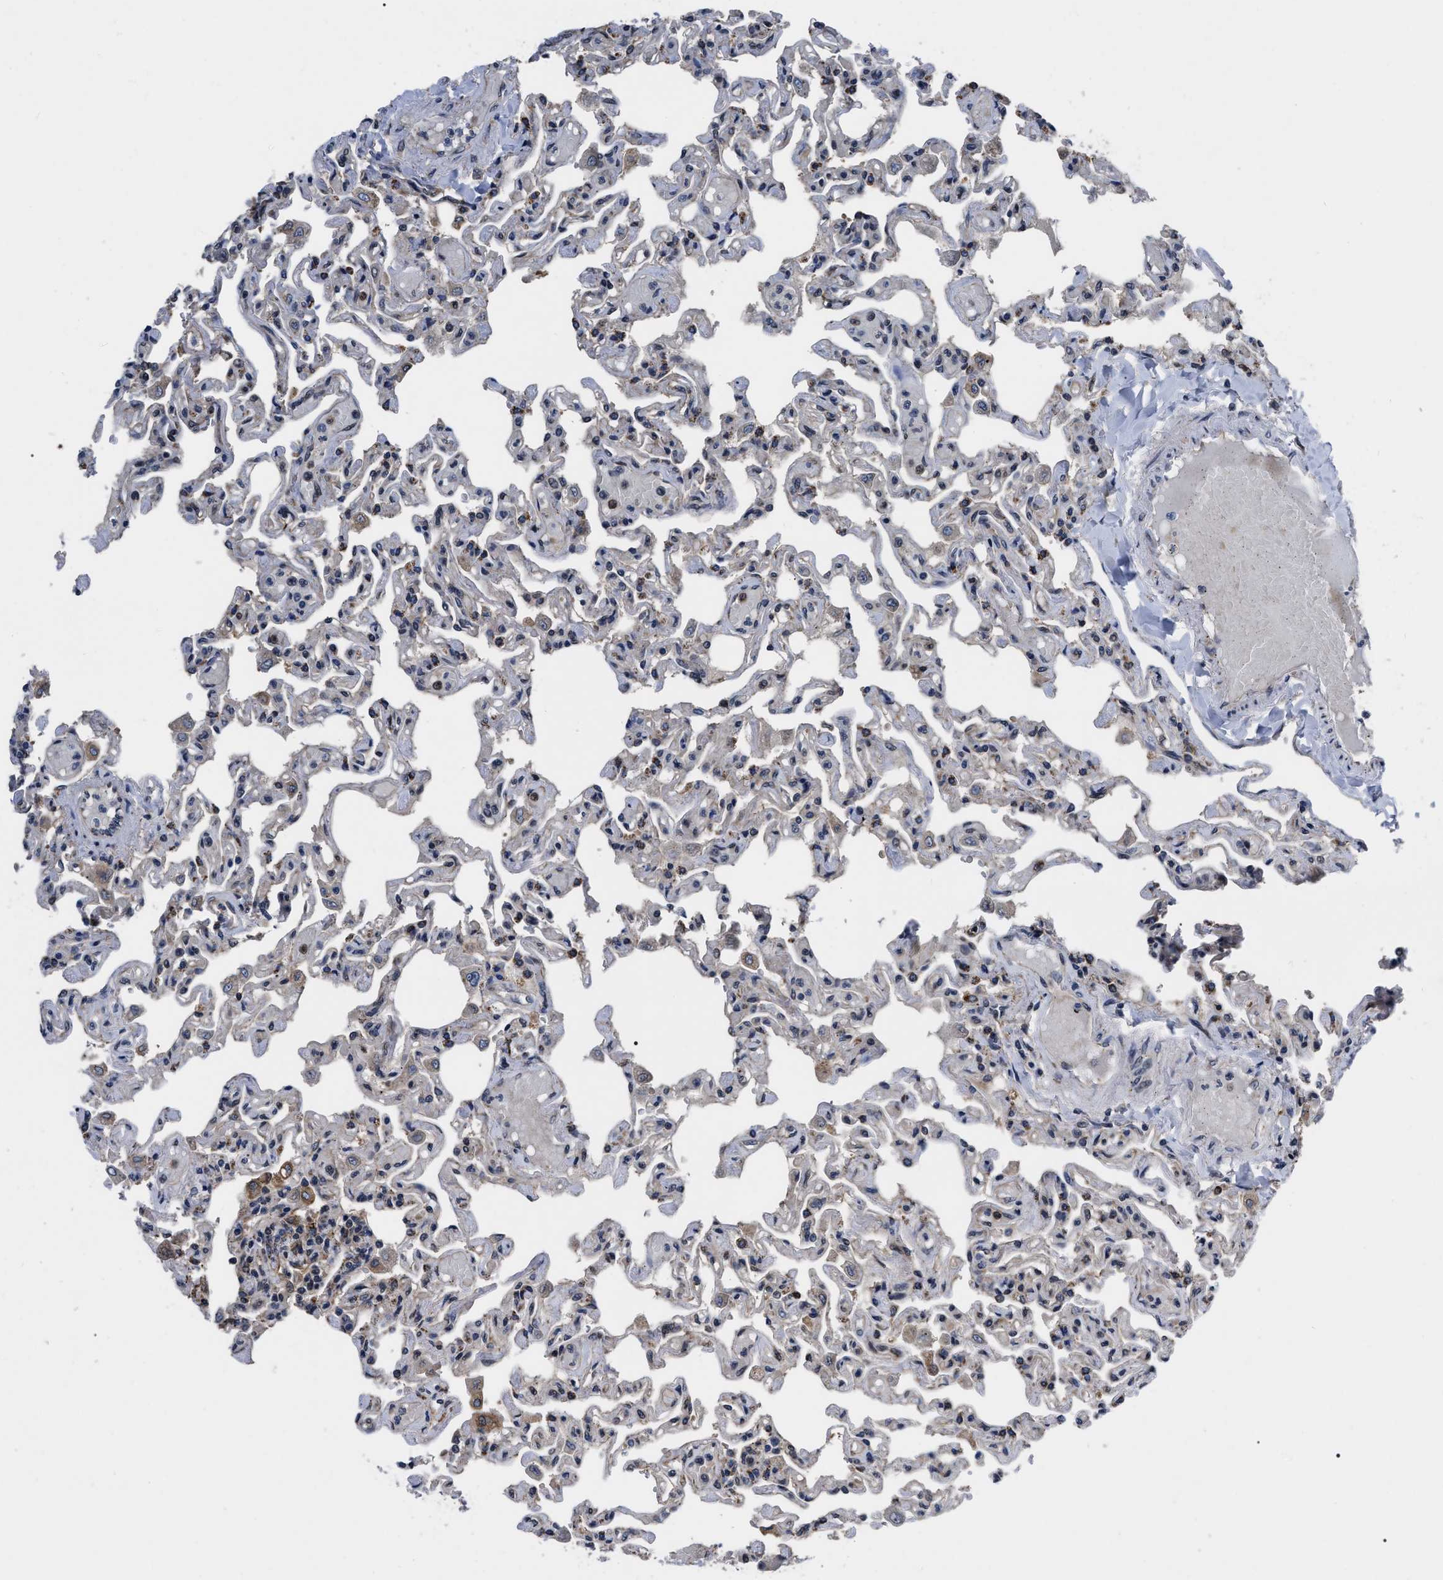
{"staining": {"intensity": "moderate", "quantity": "<25%", "location": "cytoplasmic/membranous"}, "tissue": "lung", "cell_type": "Alveolar cells", "image_type": "normal", "snomed": [{"axis": "morphology", "description": "Normal tissue, NOS"}, {"axis": "topography", "description": "Lung"}], "caption": "Moderate cytoplasmic/membranous staining is seen in about <25% of alveolar cells in unremarkable lung.", "gene": "GET4", "patient": {"sex": "male", "age": 21}}